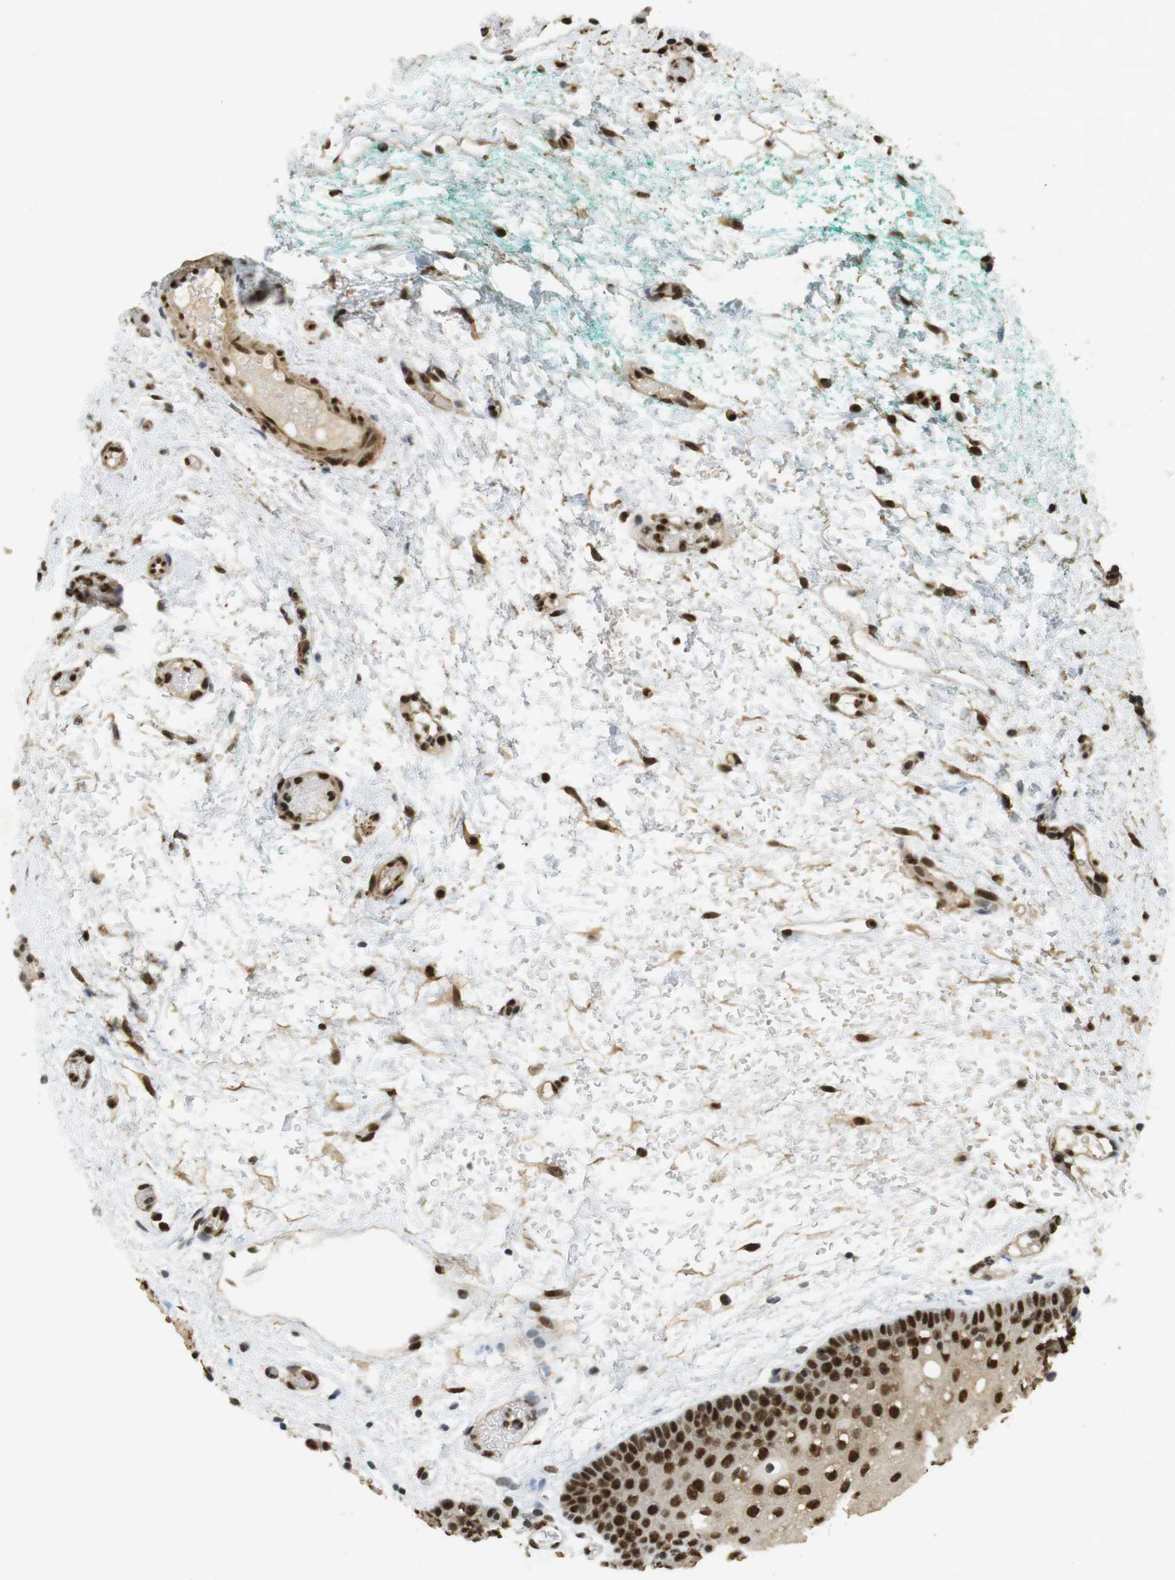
{"staining": {"intensity": "strong", "quantity": ">75%", "location": "nuclear"}, "tissue": "oral mucosa", "cell_type": "Squamous epithelial cells", "image_type": "normal", "snomed": [{"axis": "morphology", "description": "Normal tissue, NOS"}, {"axis": "morphology", "description": "Squamous cell carcinoma, NOS"}, {"axis": "topography", "description": "Oral tissue"}, {"axis": "topography", "description": "Salivary gland"}, {"axis": "topography", "description": "Head-Neck"}], "caption": "Protein expression analysis of normal oral mucosa reveals strong nuclear expression in approximately >75% of squamous epithelial cells.", "gene": "GATA4", "patient": {"sex": "female", "age": 62}}